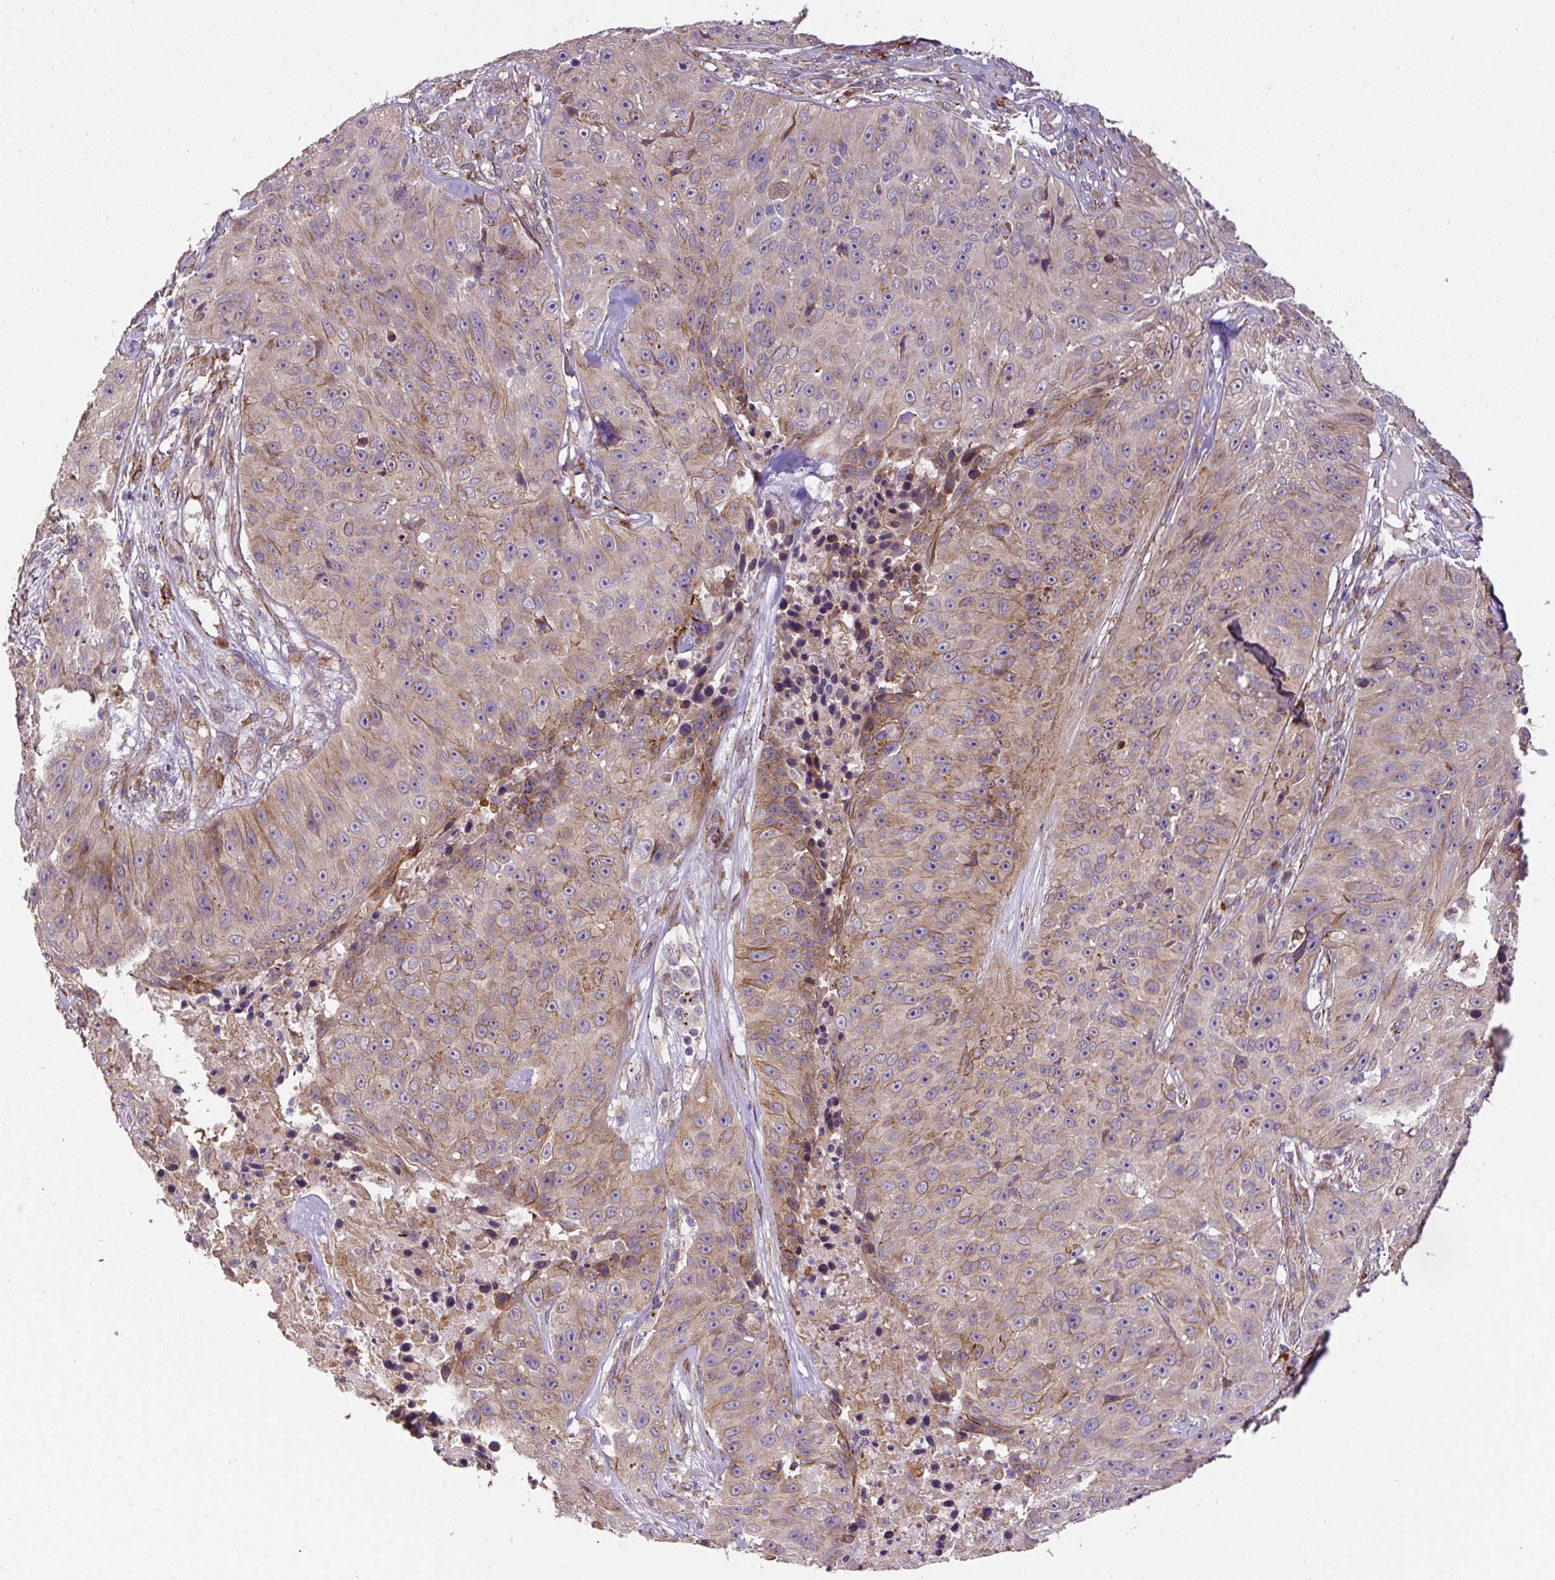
{"staining": {"intensity": "weak", "quantity": "25%-75%", "location": "cytoplasmic/membranous"}, "tissue": "skin cancer", "cell_type": "Tumor cells", "image_type": "cancer", "snomed": [{"axis": "morphology", "description": "Squamous cell carcinoma, NOS"}, {"axis": "topography", "description": "Skin"}], "caption": "Weak cytoplasmic/membranous protein positivity is appreciated in about 25%-75% of tumor cells in skin cancer (squamous cell carcinoma). Using DAB (3,3'-diaminobenzidine) (brown) and hematoxylin (blue) stains, captured at high magnification using brightfield microscopy.", "gene": "RNF170", "patient": {"sex": "female", "age": 87}}